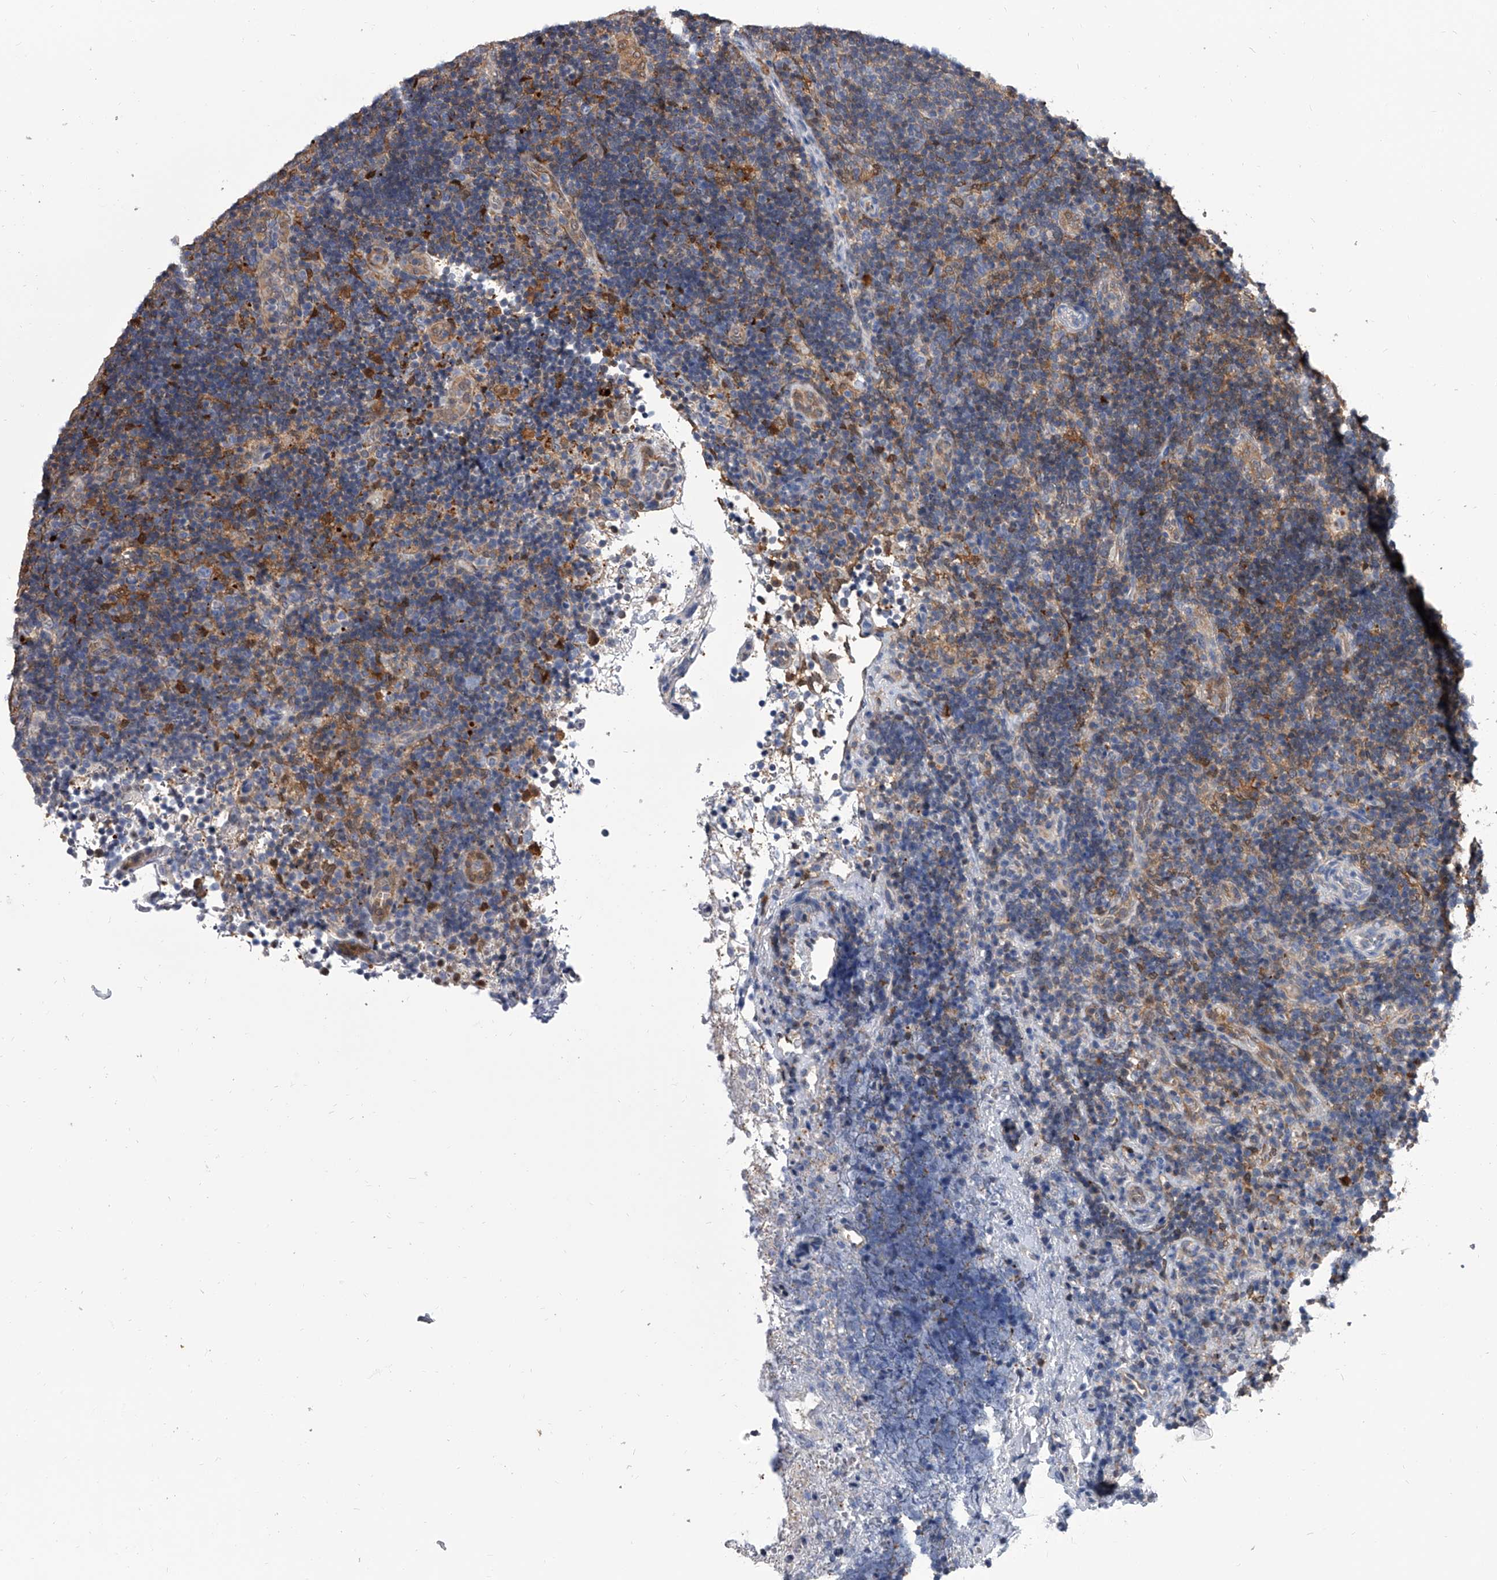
{"staining": {"intensity": "weak", "quantity": "<25%", "location": "nuclear"}, "tissue": "lymph node", "cell_type": "Germinal center cells", "image_type": "normal", "snomed": [{"axis": "morphology", "description": "Normal tissue, NOS"}, {"axis": "topography", "description": "Lymph node"}], "caption": "DAB immunohistochemical staining of unremarkable lymph node shows no significant staining in germinal center cells.", "gene": "SERPINB9", "patient": {"sex": "female", "age": 22}}